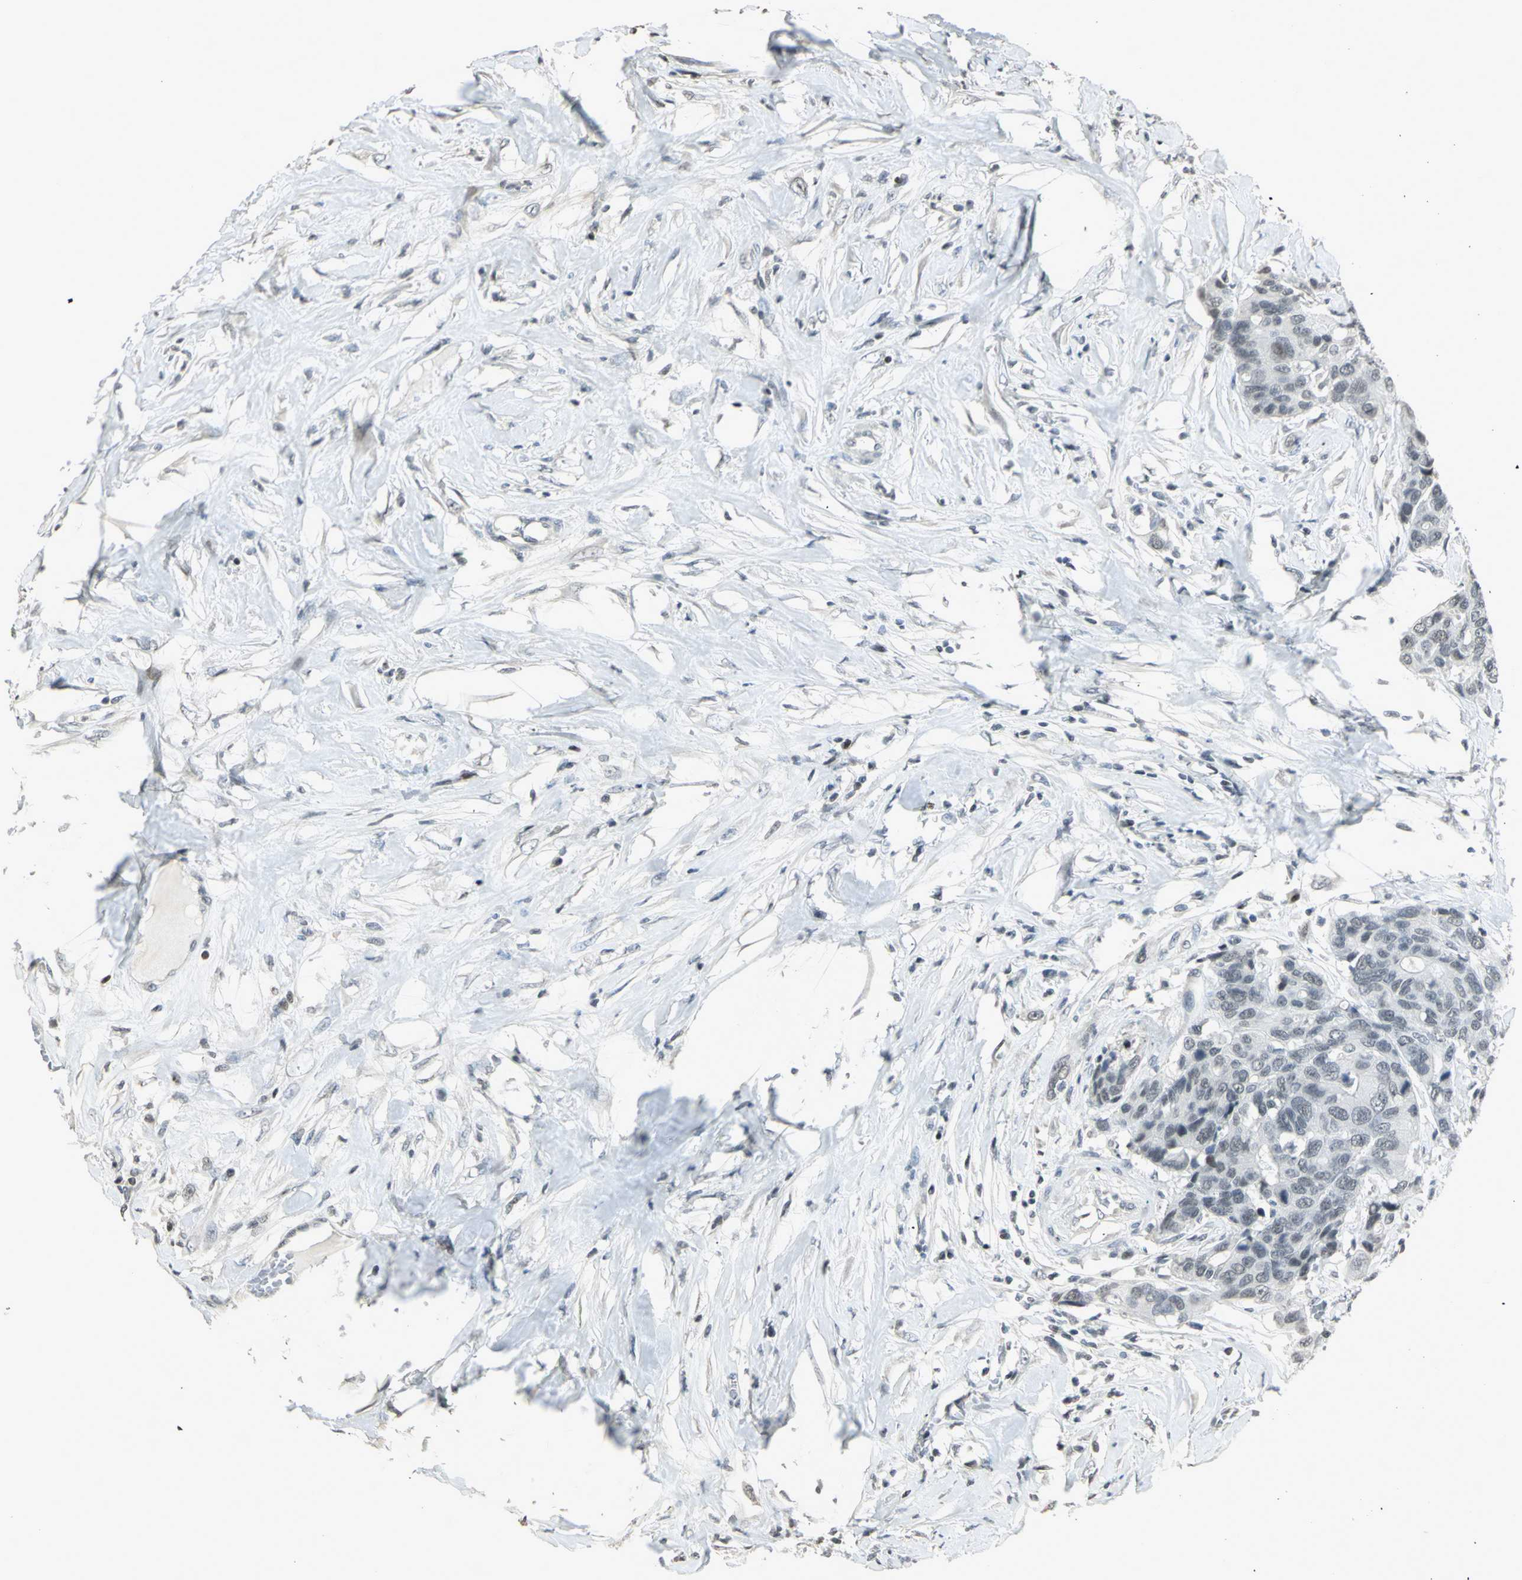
{"staining": {"intensity": "weak", "quantity": "<25%", "location": "nuclear"}, "tissue": "colorectal cancer", "cell_type": "Tumor cells", "image_type": "cancer", "snomed": [{"axis": "morphology", "description": "Adenocarcinoma, NOS"}, {"axis": "topography", "description": "Rectum"}], "caption": "This is a image of IHC staining of adenocarcinoma (colorectal), which shows no expression in tumor cells. (DAB immunohistochemistry (IHC) with hematoxylin counter stain).", "gene": "KDM1A", "patient": {"sex": "male", "age": 55}}